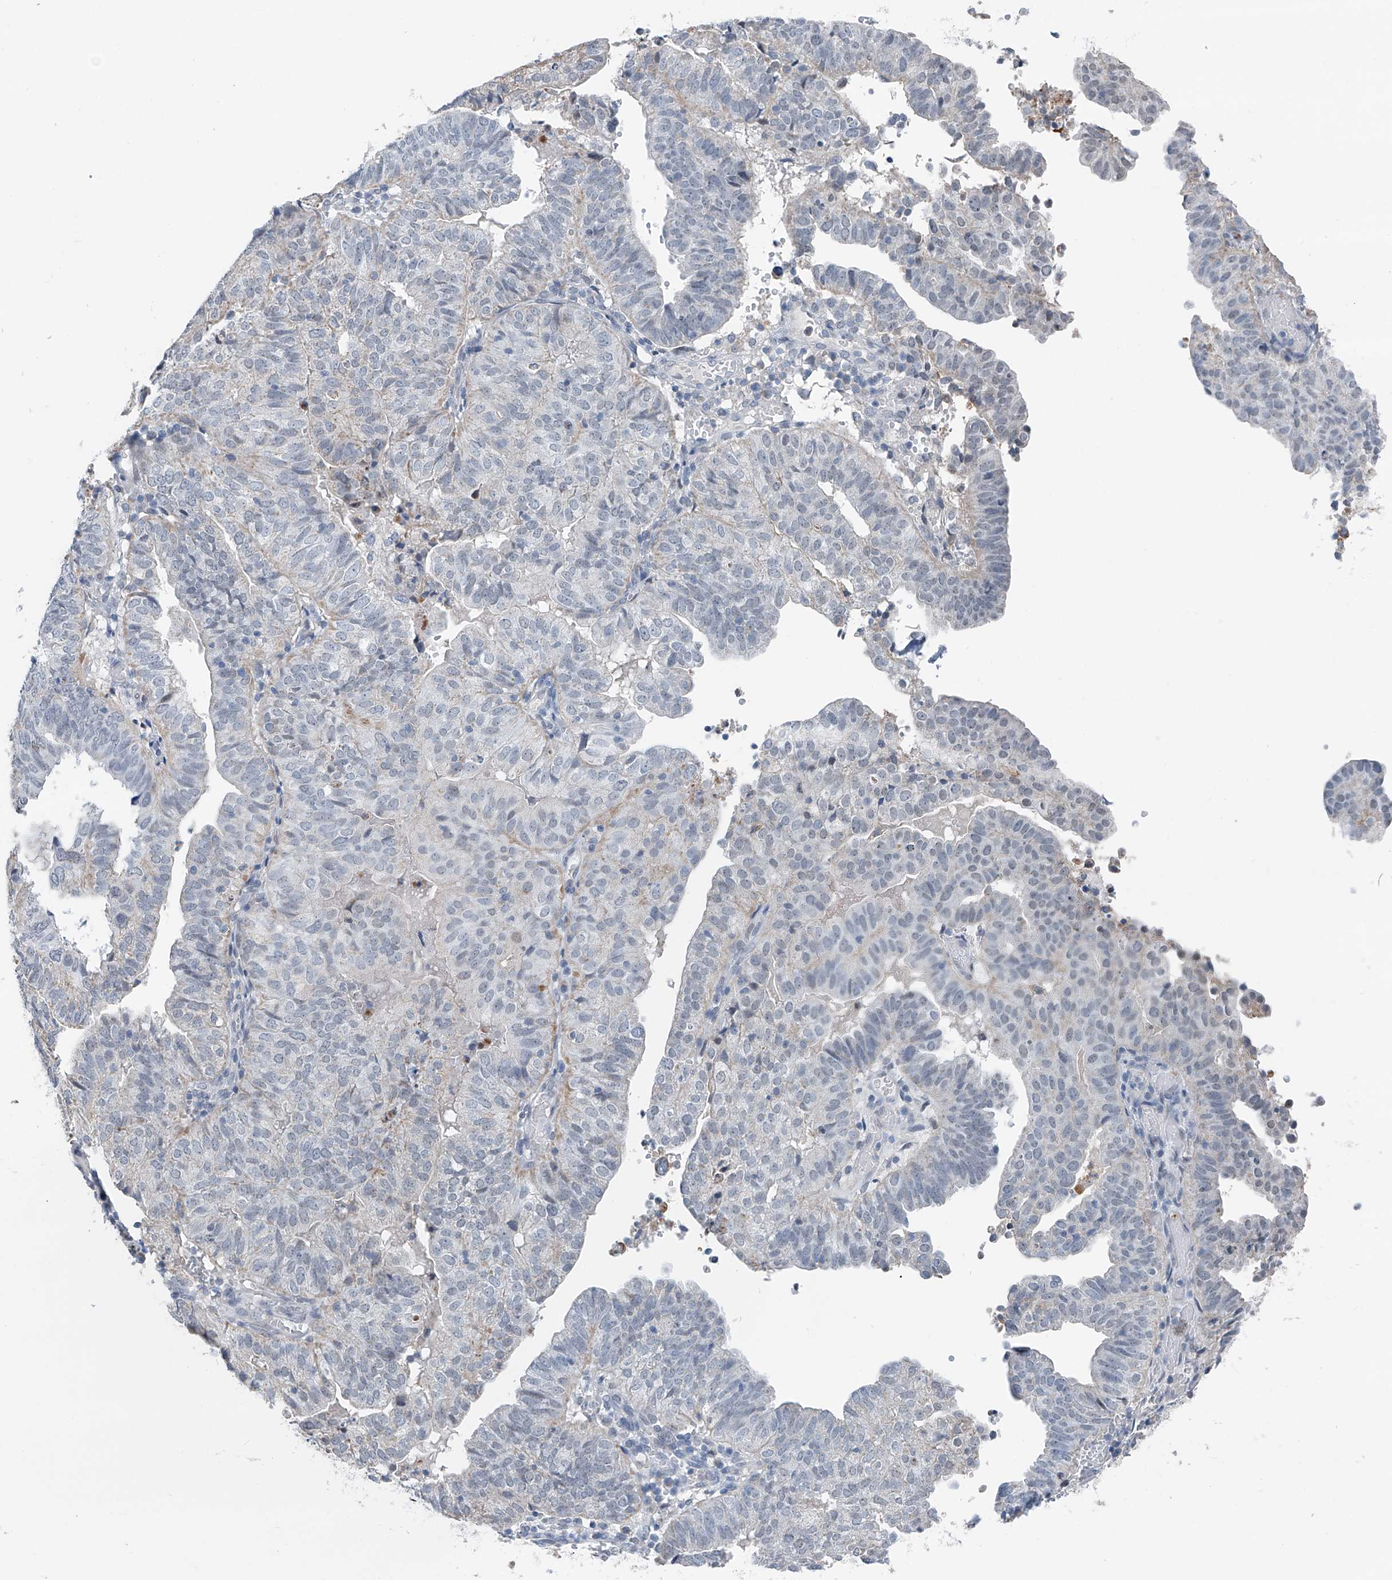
{"staining": {"intensity": "negative", "quantity": "none", "location": "none"}, "tissue": "endometrial cancer", "cell_type": "Tumor cells", "image_type": "cancer", "snomed": [{"axis": "morphology", "description": "Adenocarcinoma, NOS"}, {"axis": "topography", "description": "Uterus"}], "caption": "This micrograph is of endometrial cancer stained with immunohistochemistry (IHC) to label a protein in brown with the nuclei are counter-stained blue. There is no staining in tumor cells.", "gene": "KLF15", "patient": {"sex": "female", "age": 77}}